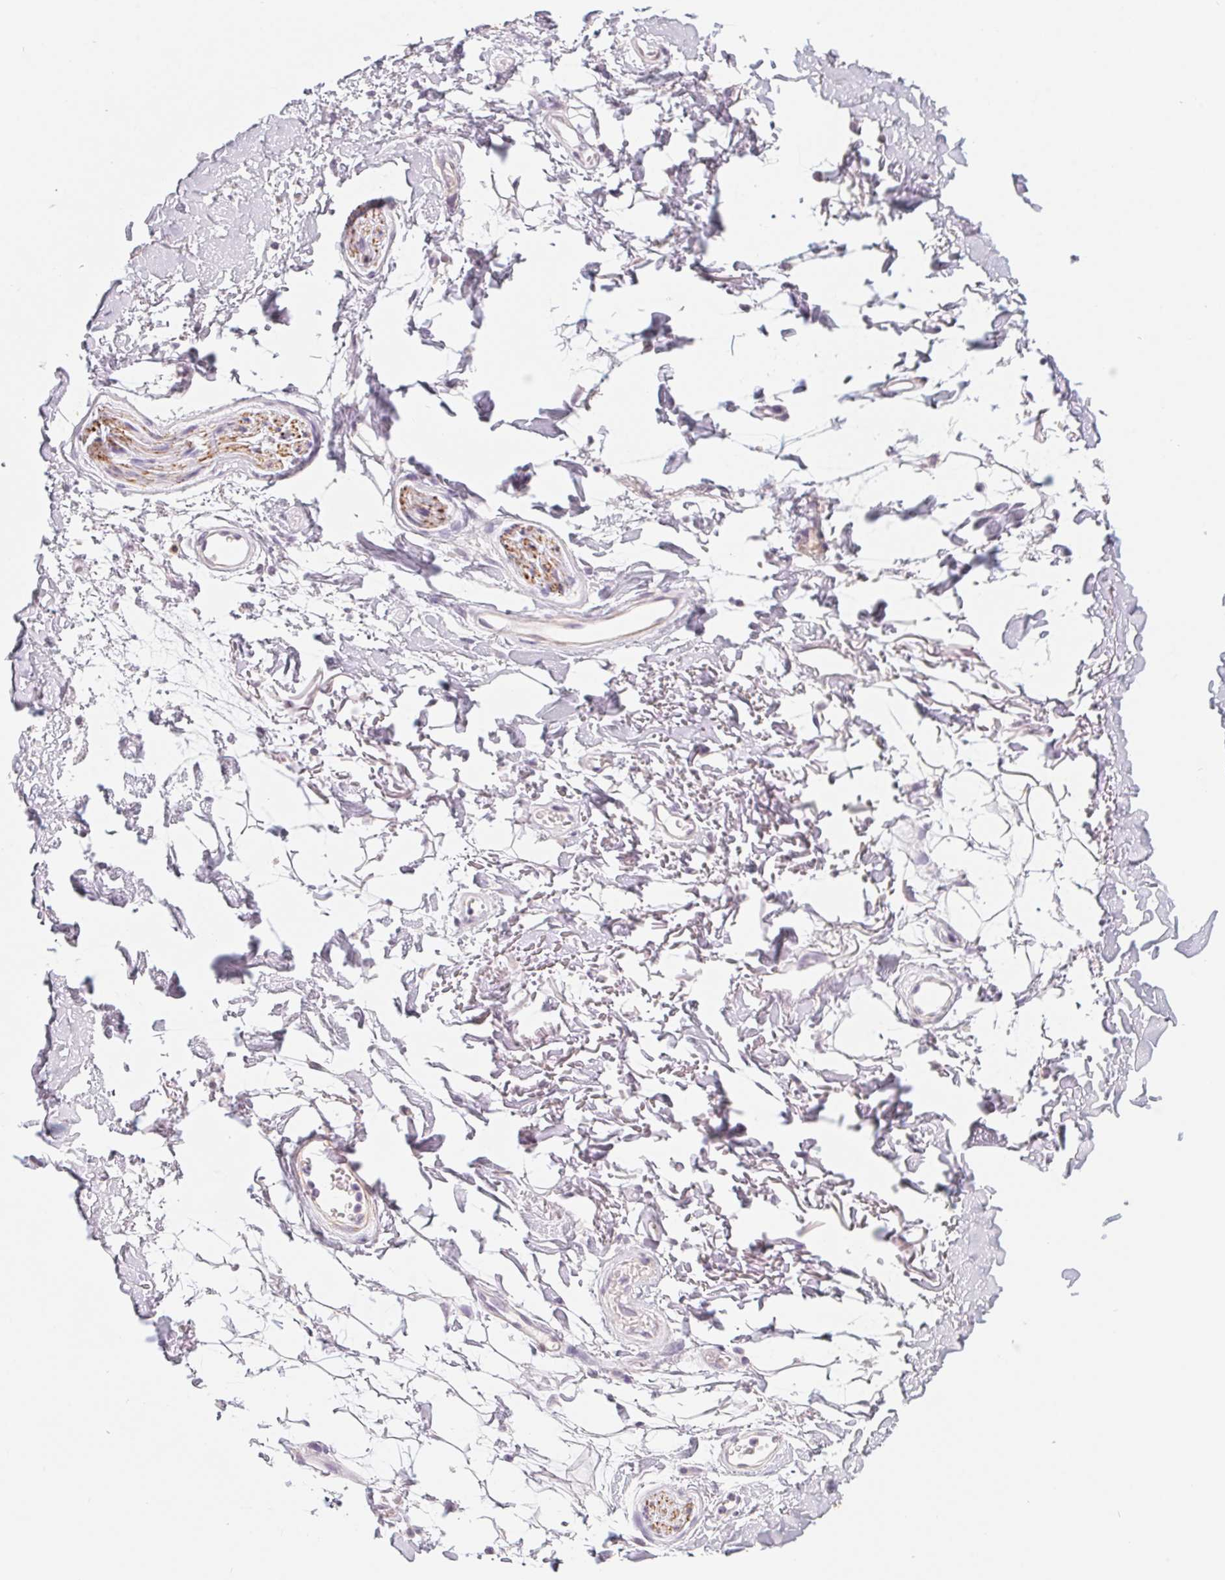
{"staining": {"intensity": "negative", "quantity": "none", "location": "none"}, "tissue": "adipose tissue", "cell_type": "Adipocytes", "image_type": "normal", "snomed": [{"axis": "morphology", "description": "Normal tissue, NOS"}, {"axis": "topography", "description": "Anal"}, {"axis": "topography", "description": "Peripheral nerve tissue"}], "caption": "Immunohistochemistry (IHC) of benign human adipose tissue shows no staining in adipocytes.", "gene": "PRPH", "patient": {"sex": "male", "age": 78}}